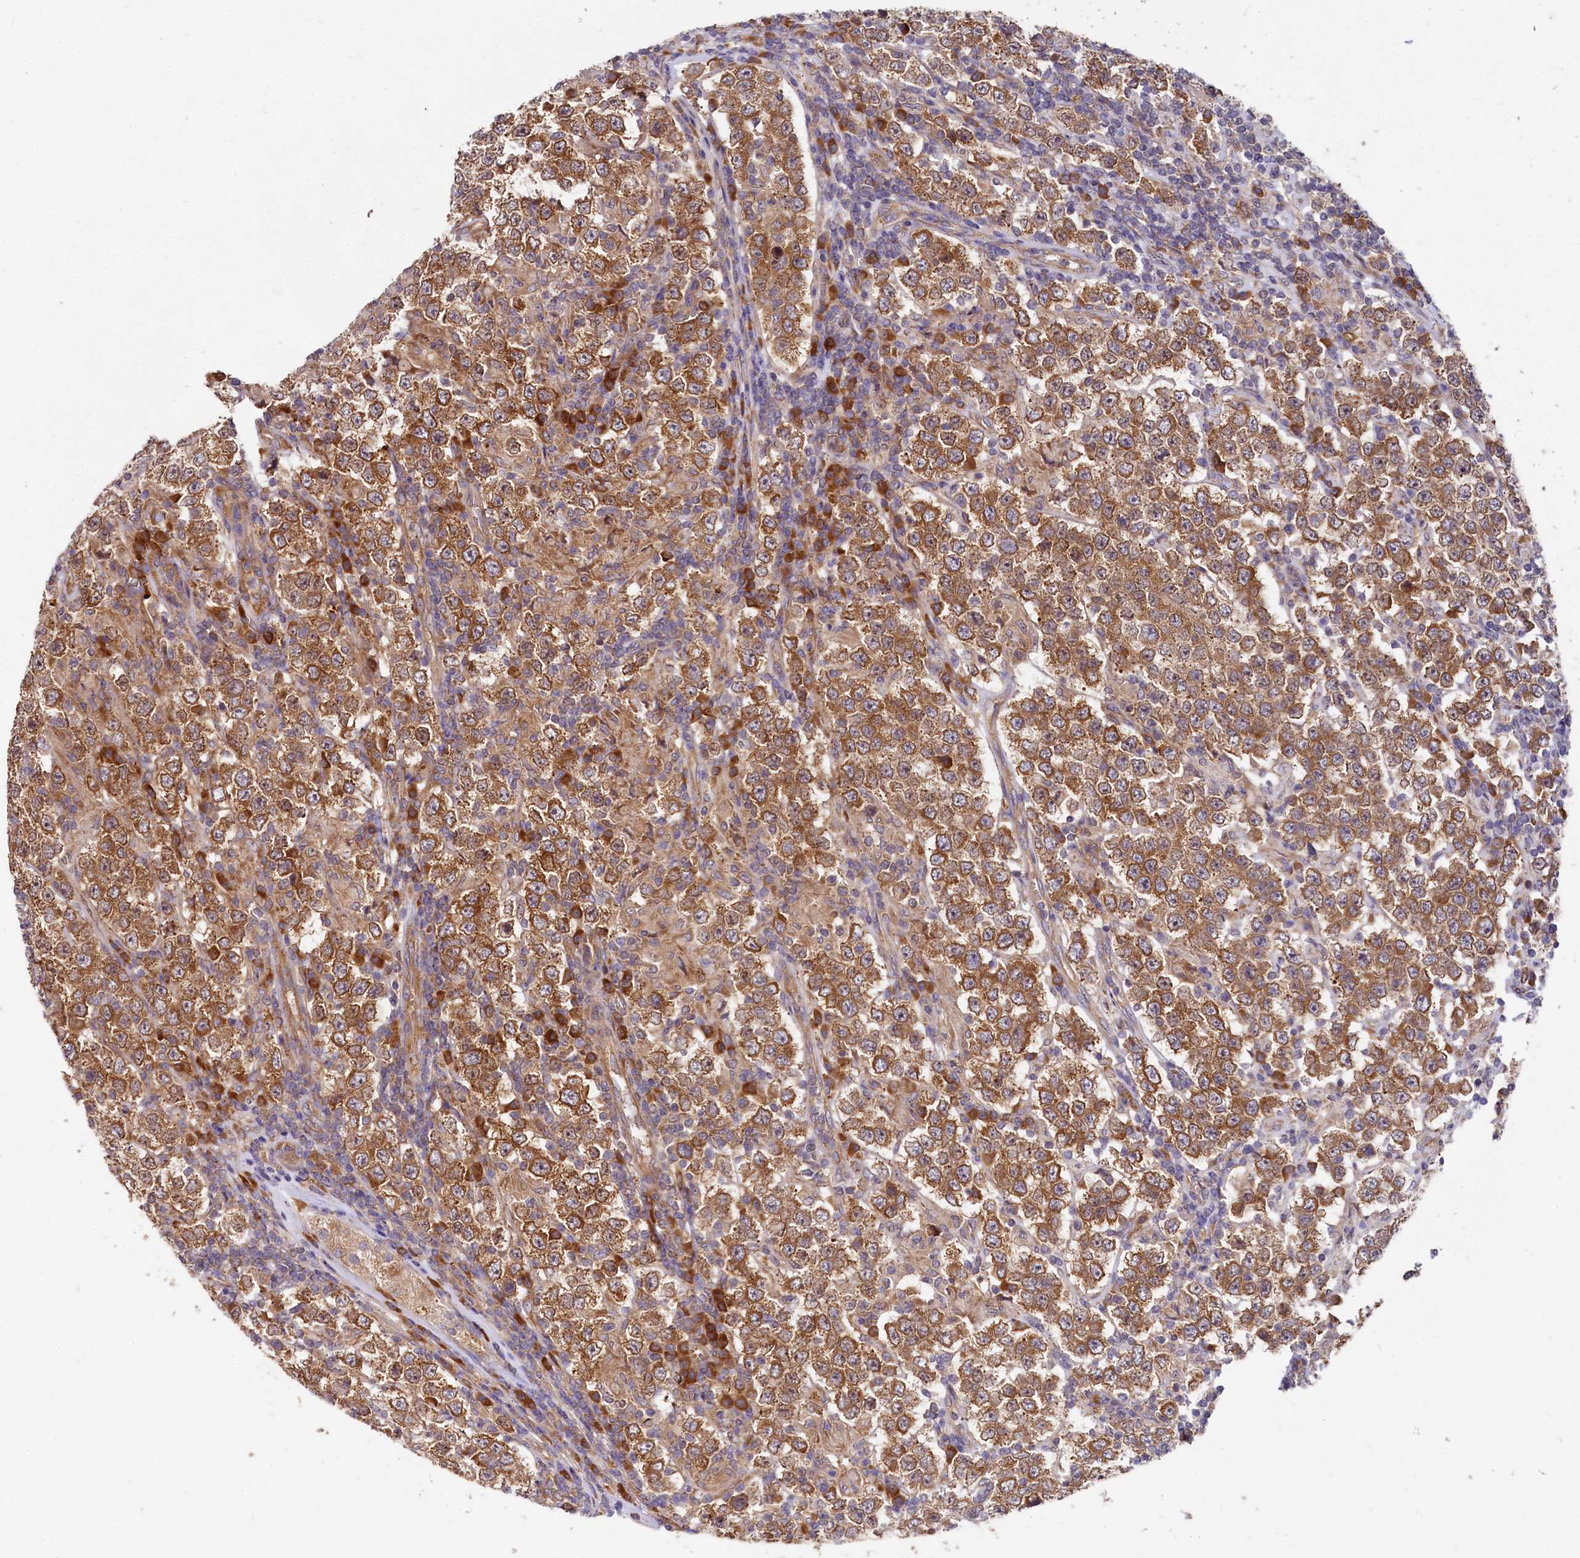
{"staining": {"intensity": "moderate", "quantity": ">75%", "location": "cytoplasmic/membranous"}, "tissue": "testis cancer", "cell_type": "Tumor cells", "image_type": "cancer", "snomed": [{"axis": "morphology", "description": "Normal tissue, NOS"}, {"axis": "morphology", "description": "Urothelial carcinoma, High grade"}, {"axis": "morphology", "description": "Seminoma, NOS"}, {"axis": "morphology", "description": "Carcinoma, Embryonal, NOS"}, {"axis": "topography", "description": "Urinary bladder"}, {"axis": "topography", "description": "Testis"}], "caption": "Immunohistochemistry (IHC) (DAB) staining of human seminoma (testis) reveals moderate cytoplasmic/membranous protein expression in about >75% of tumor cells.", "gene": "EIF2B2", "patient": {"sex": "male", "age": 41}}